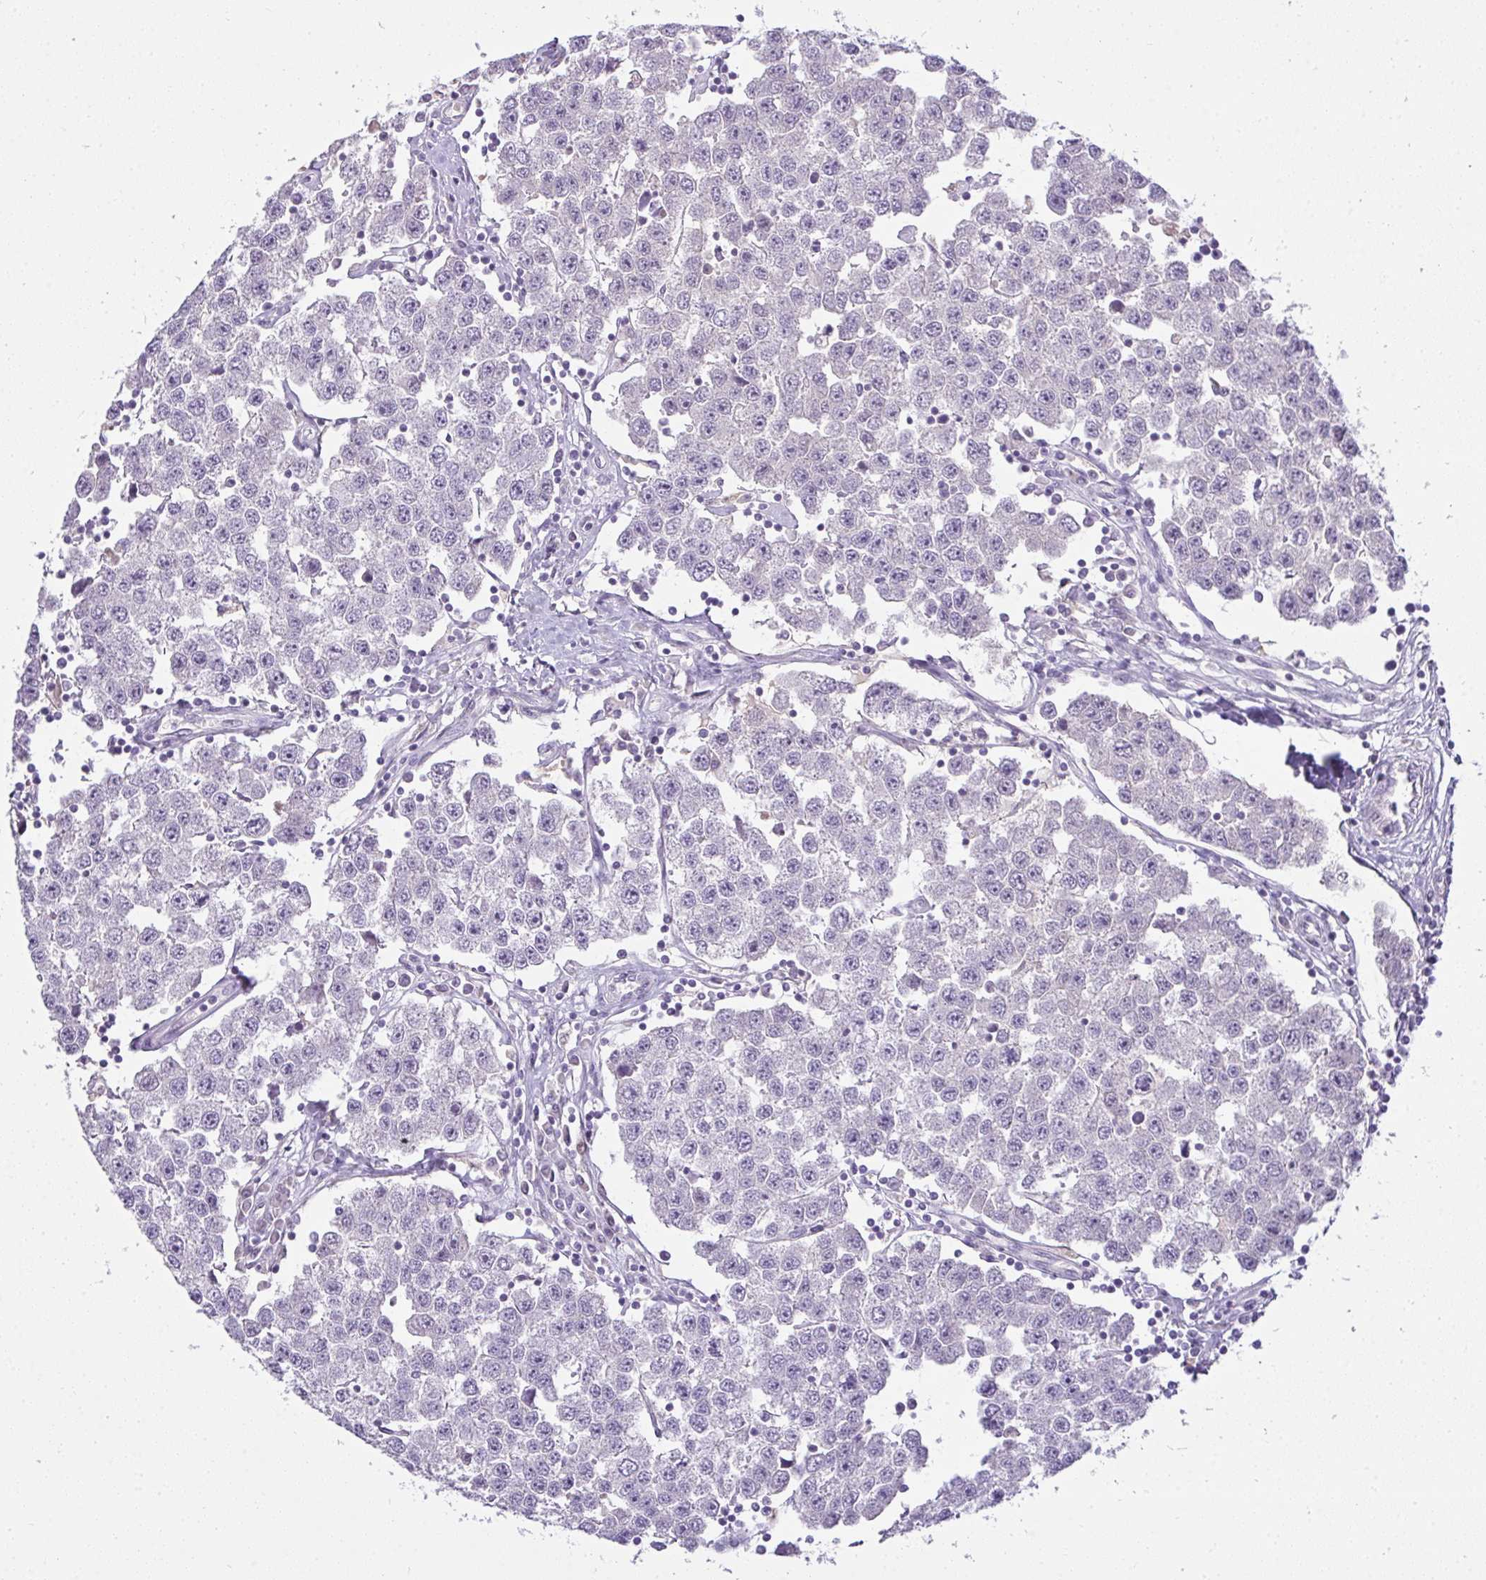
{"staining": {"intensity": "negative", "quantity": "none", "location": "none"}, "tissue": "testis cancer", "cell_type": "Tumor cells", "image_type": "cancer", "snomed": [{"axis": "morphology", "description": "Seminoma, NOS"}, {"axis": "topography", "description": "Testis"}], "caption": "Image shows no protein expression in tumor cells of seminoma (testis) tissue.", "gene": "CMPK1", "patient": {"sex": "male", "age": 34}}